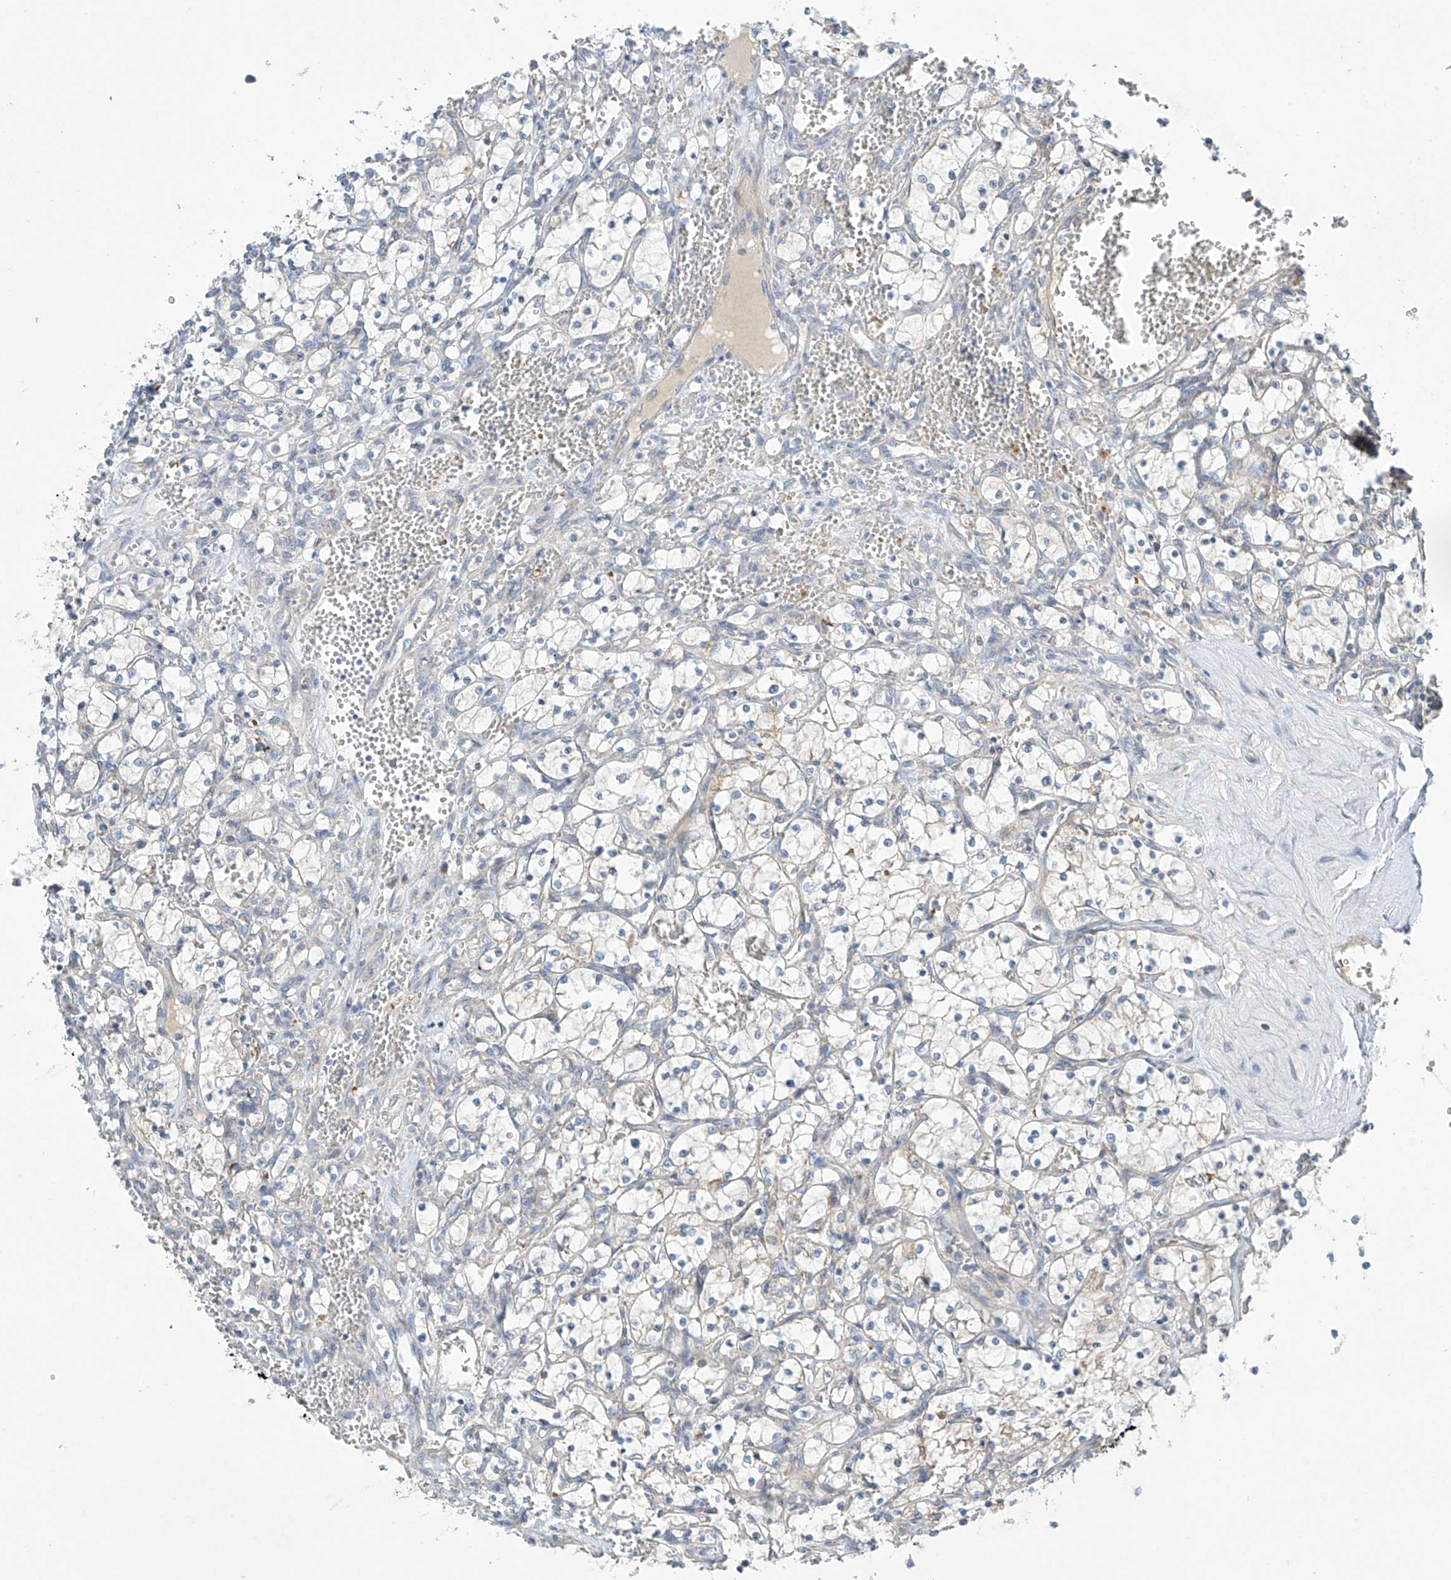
{"staining": {"intensity": "negative", "quantity": "none", "location": "none"}, "tissue": "renal cancer", "cell_type": "Tumor cells", "image_type": "cancer", "snomed": [{"axis": "morphology", "description": "Adenocarcinoma, NOS"}, {"axis": "topography", "description": "Kidney"}], "caption": "Immunohistochemical staining of human renal adenocarcinoma displays no significant expression in tumor cells.", "gene": "METTL18", "patient": {"sex": "female", "age": 69}}